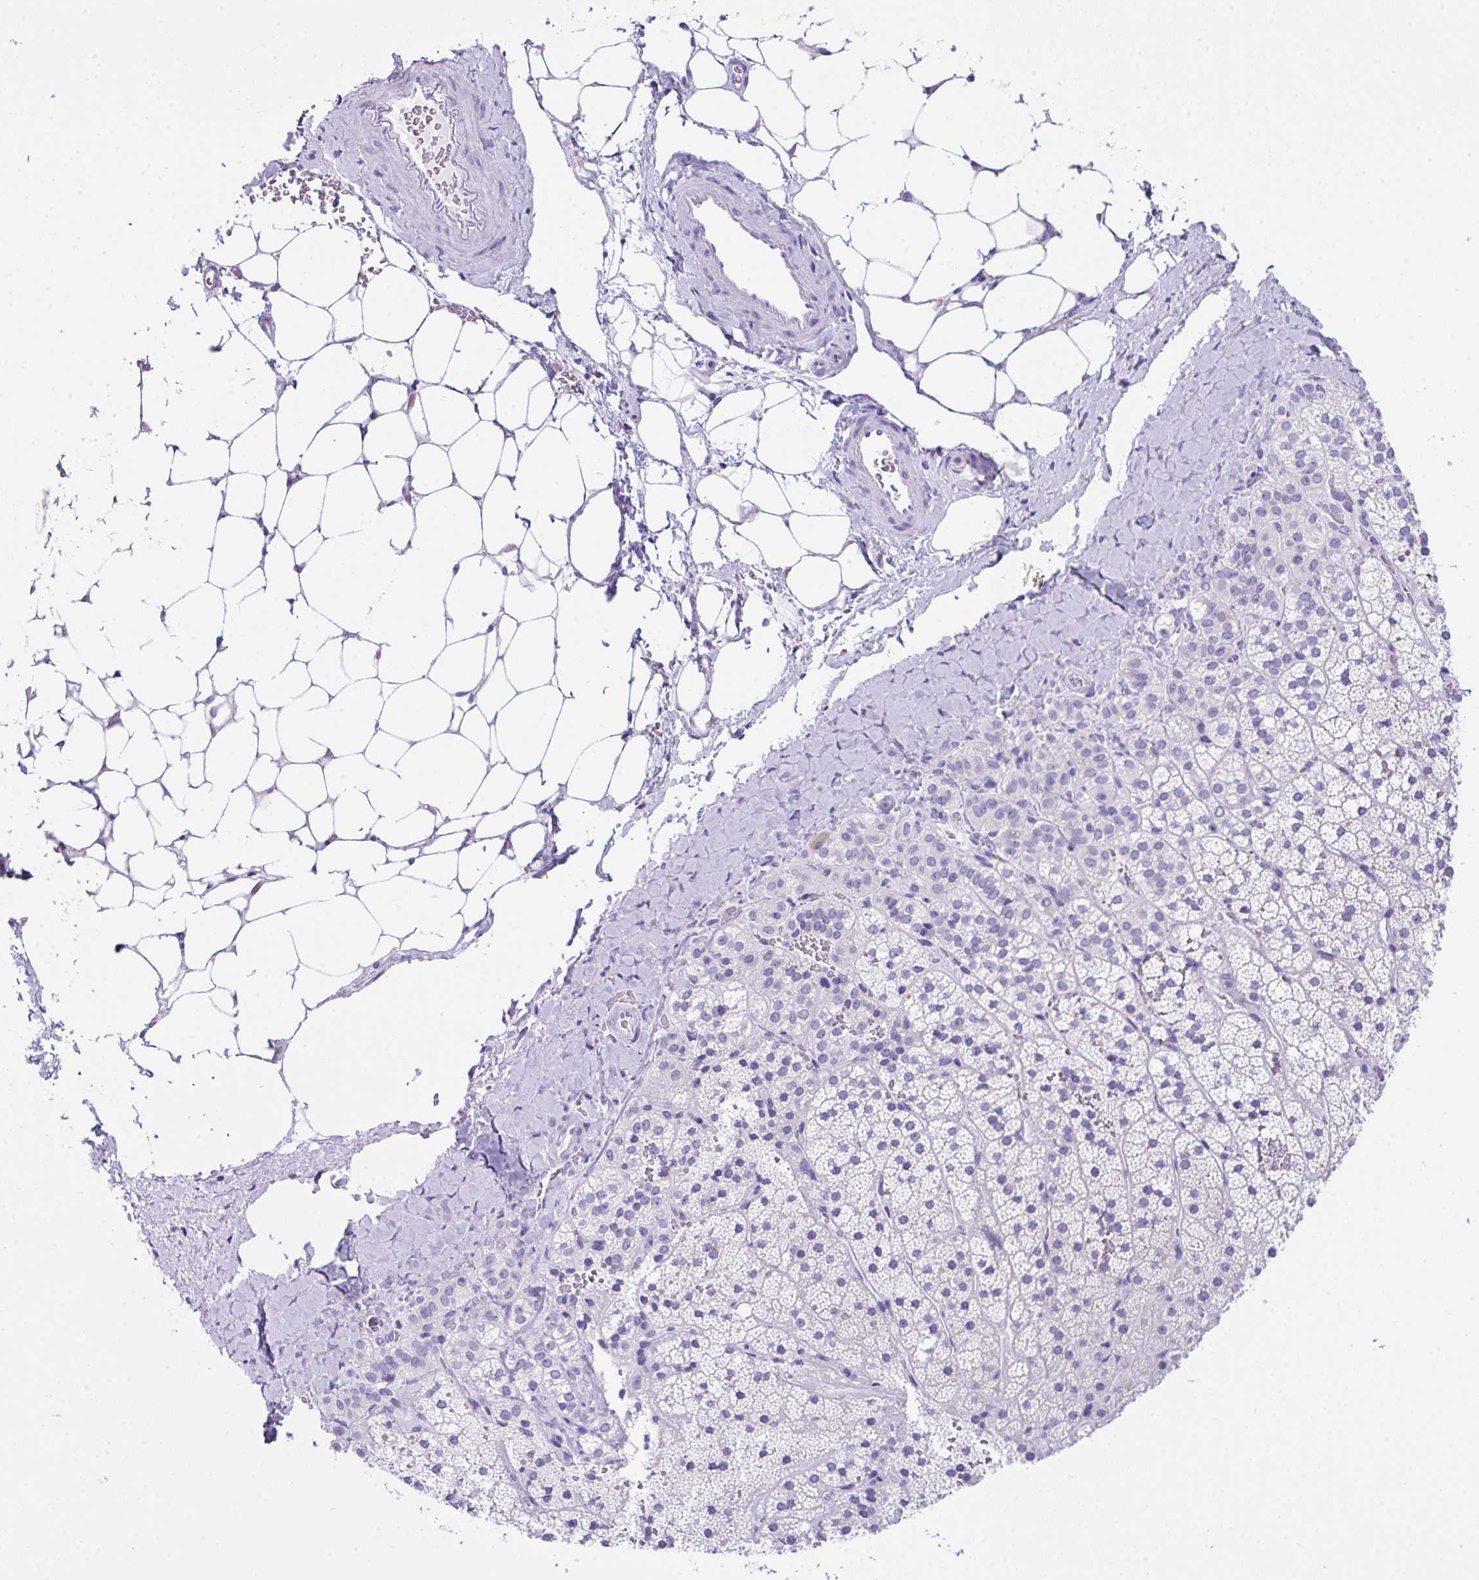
{"staining": {"intensity": "negative", "quantity": "none", "location": "none"}, "tissue": "adrenal gland", "cell_type": "Glandular cells", "image_type": "normal", "snomed": [{"axis": "morphology", "description": "Normal tissue, NOS"}, {"axis": "topography", "description": "Adrenal gland"}], "caption": "A high-resolution photomicrograph shows IHC staining of normal adrenal gland, which displays no significant staining in glandular cells.", "gene": "LGALS4", "patient": {"sex": "male", "age": 53}}